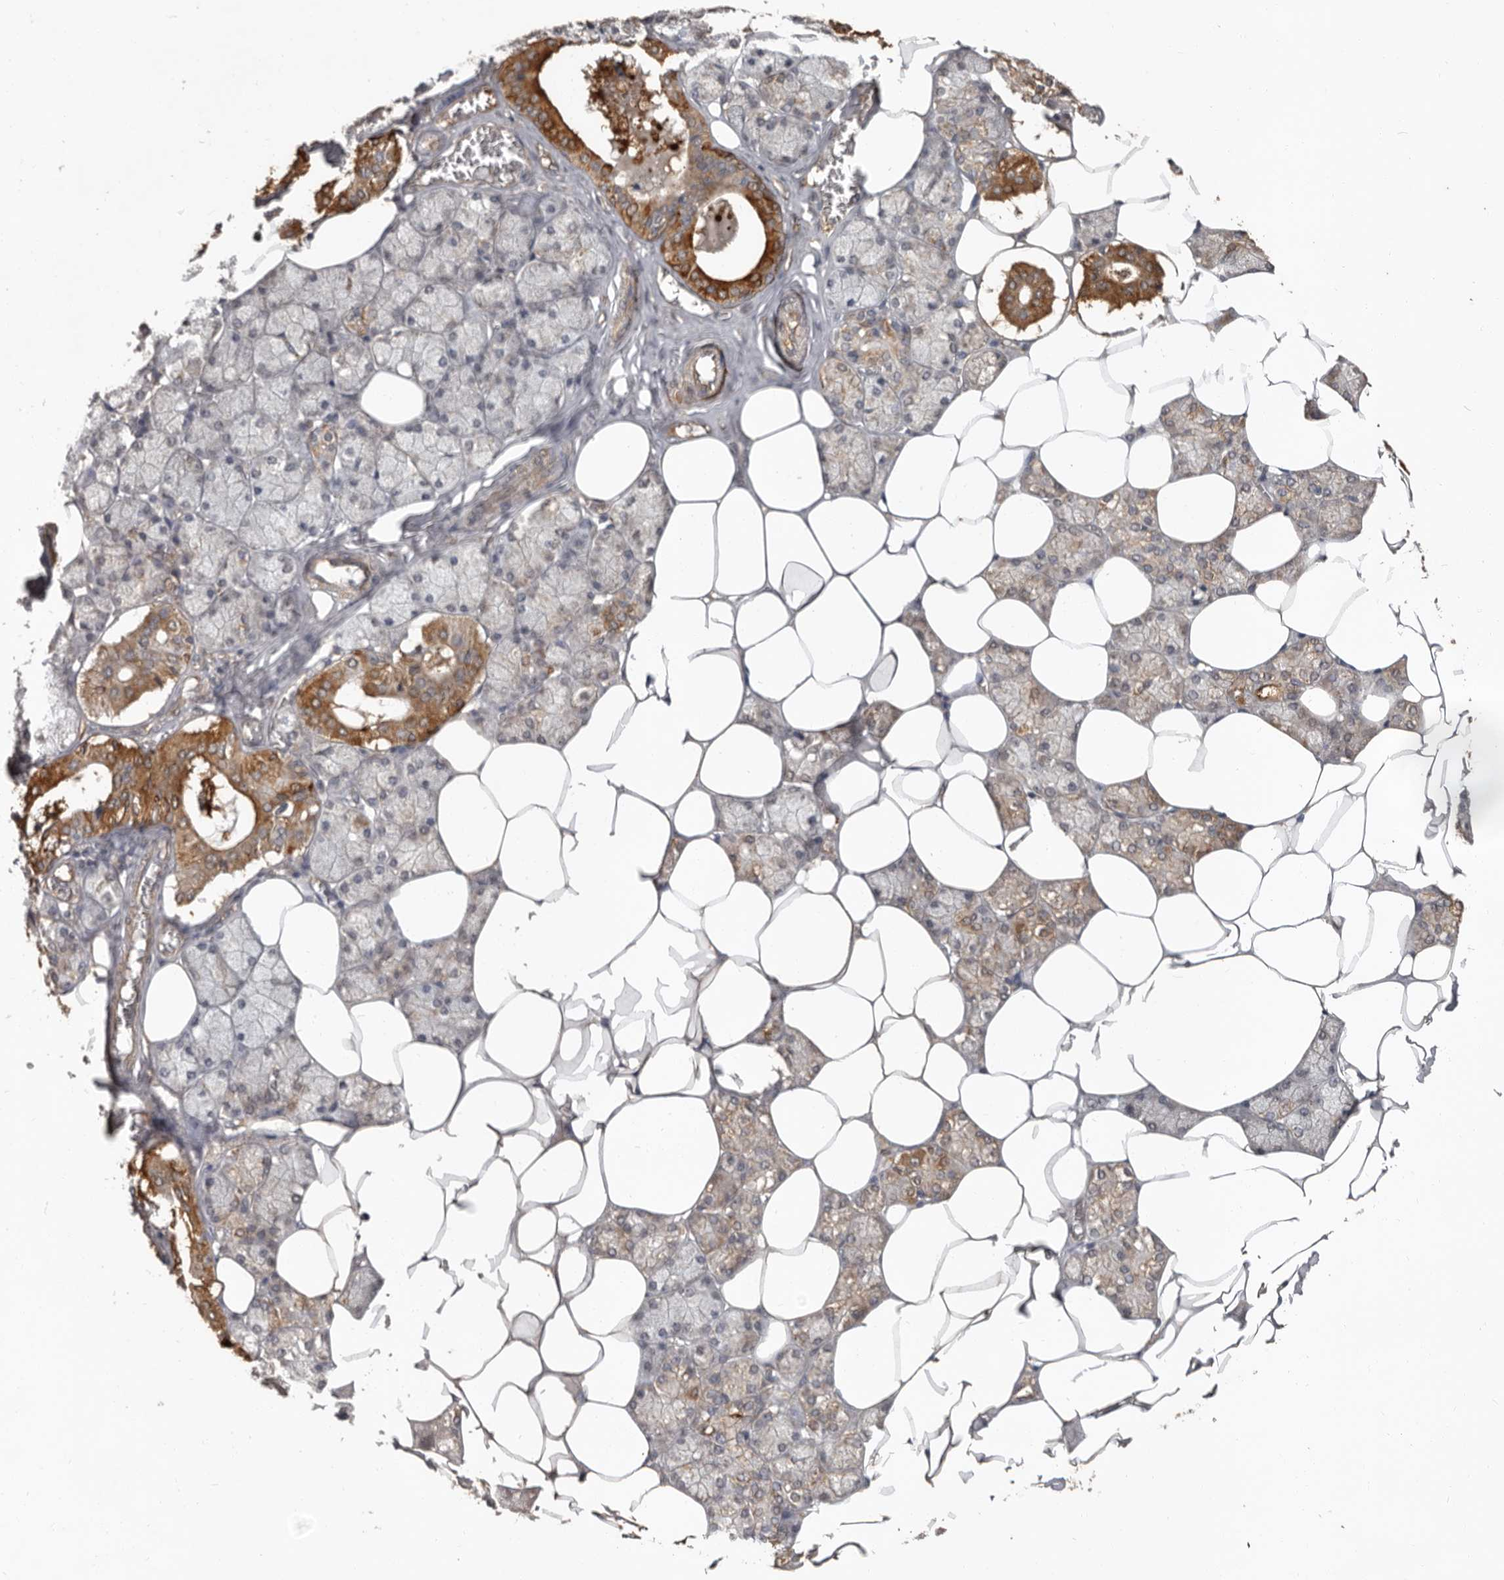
{"staining": {"intensity": "strong", "quantity": "<25%", "location": "cytoplasmic/membranous"}, "tissue": "salivary gland", "cell_type": "Glandular cells", "image_type": "normal", "snomed": [{"axis": "morphology", "description": "Normal tissue, NOS"}, {"axis": "topography", "description": "Salivary gland"}], "caption": "Salivary gland stained for a protein (brown) shows strong cytoplasmic/membranous positive positivity in approximately <25% of glandular cells.", "gene": "MTF1", "patient": {"sex": "male", "age": 62}}